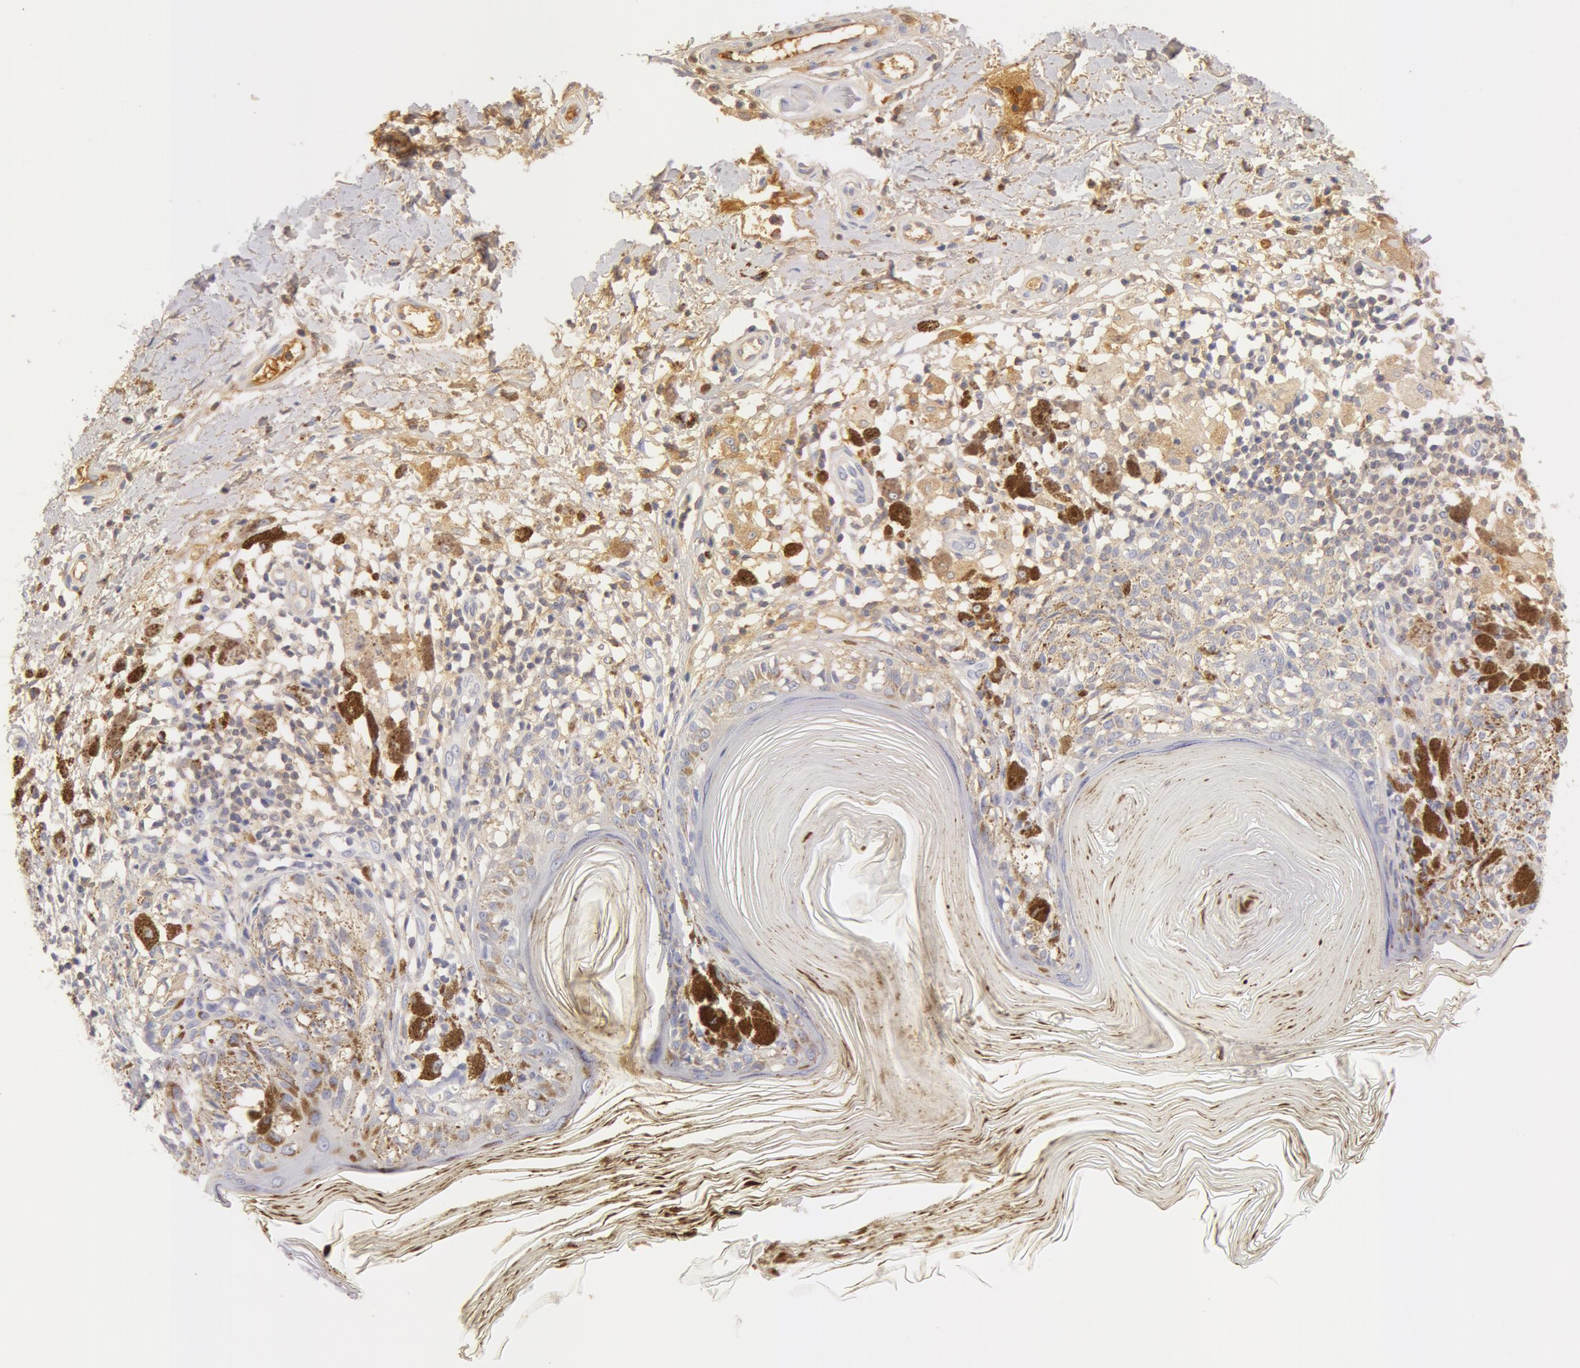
{"staining": {"intensity": "weak", "quantity": "25%-75%", "location": "cytoplasmic/membranous"}, "tissue": "melanoma", "cell_type": "Tumor cells", "image_type": "cancer", "snomed": [{"axis": "morphology", "description": "Malignant melanoma, NOS"}, {"axis": "topography", "description": "Skin"}], "caption": "Malignant melanoma was stained to show a protein in brown. There is low levels of weak cytoplasmic/membranous positivity in approximately 25%-75% of tumor cells. (brown staining indicates protein expression, while blue staining denotes nuclei).", "gene": "GC", "patient": {"sex": "male", "age": 88}}